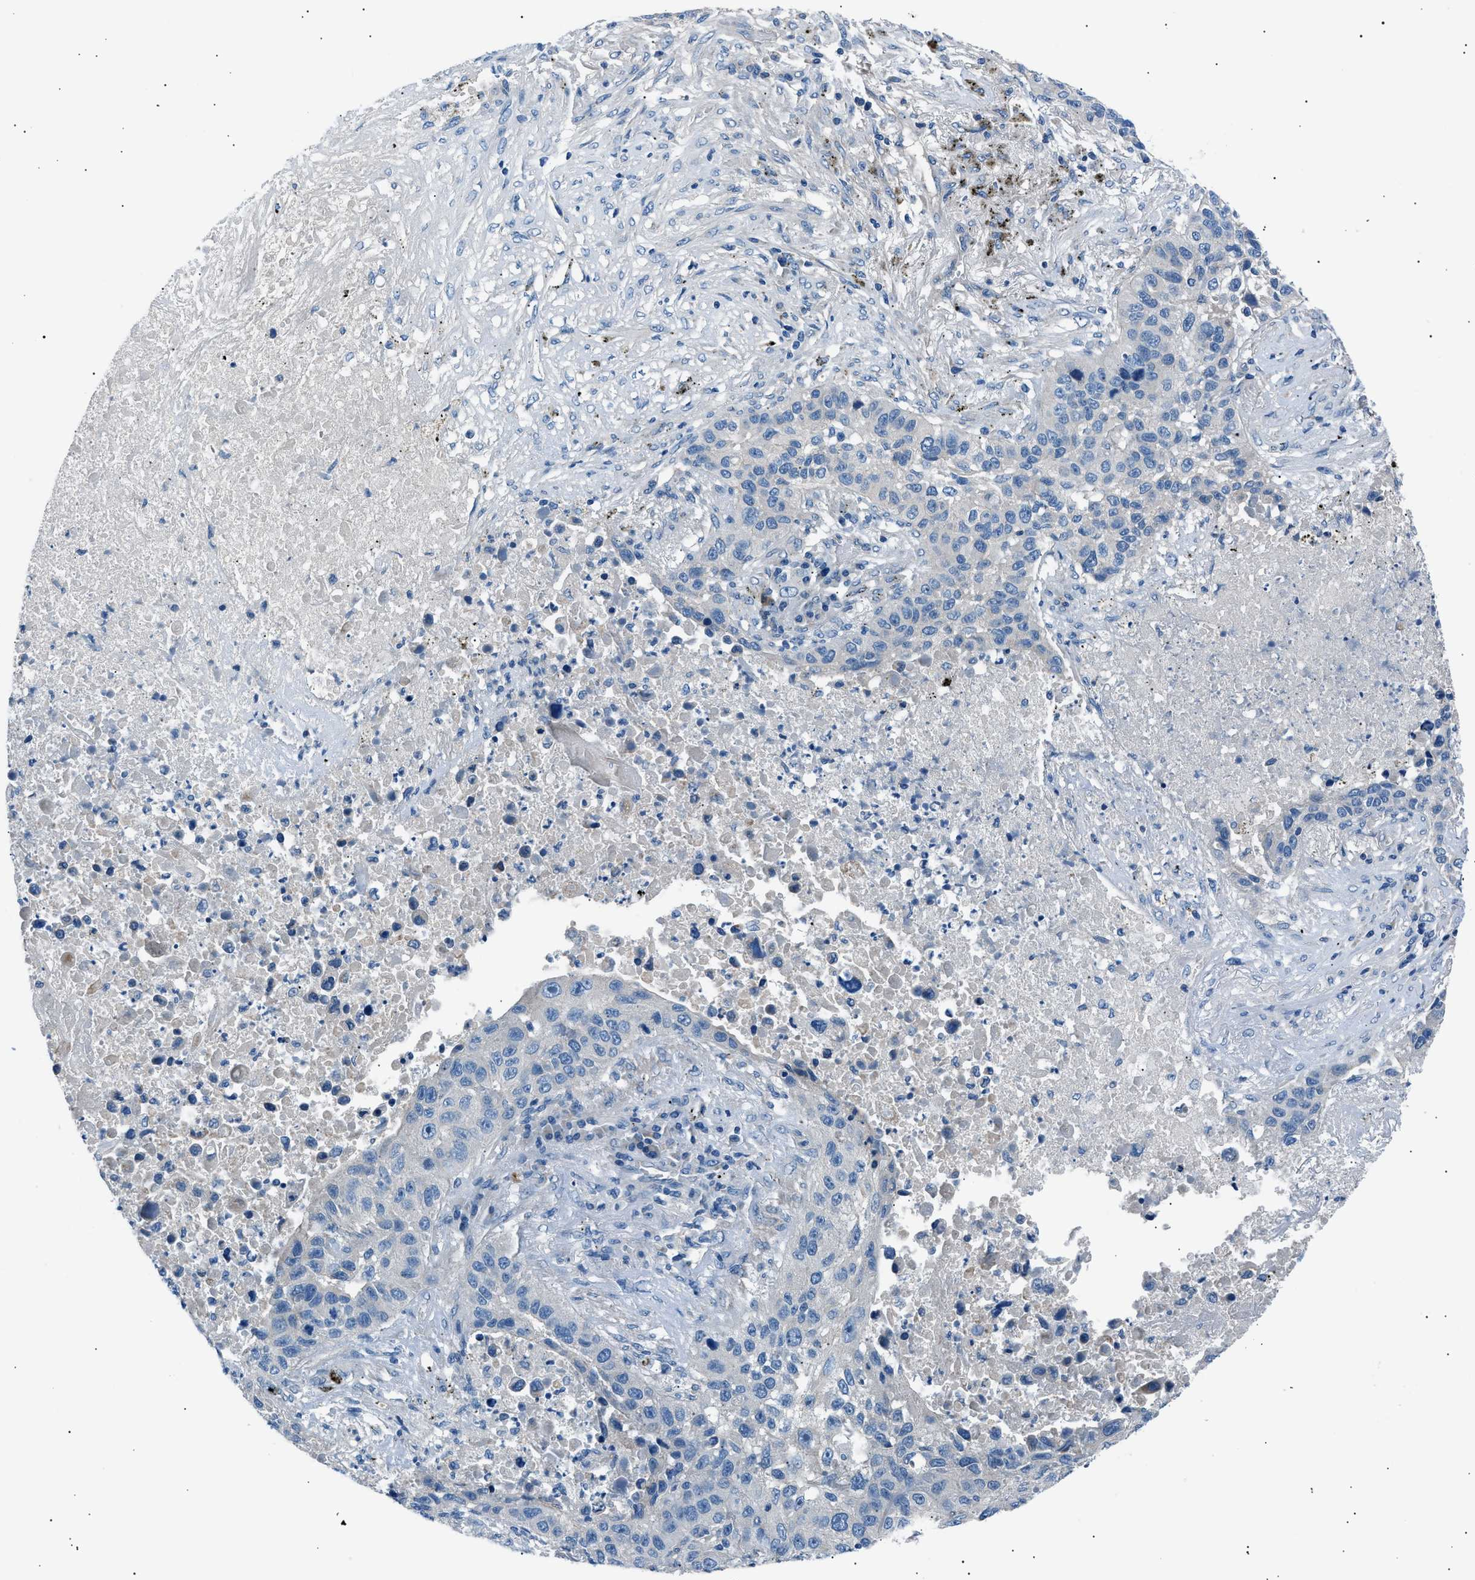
{"staining": {"intensity": "negative", "quantity": "none", "location": "none"}, "tissue": "lung cancer", "cell_type": "Tumor cells", "image_type": "cancer", "snomed": [{"axis": "morphology", "description": "Squamous cell carcinoma, NOS"}, {"axis": "topography", "description": "Lung"}], "caption": "An IHC image of lung cancer is shown. There is no staining in tumor cells of lung cancer.", "gene": "LRRC37B", "patient": {"sex": "male", "age": 57}}